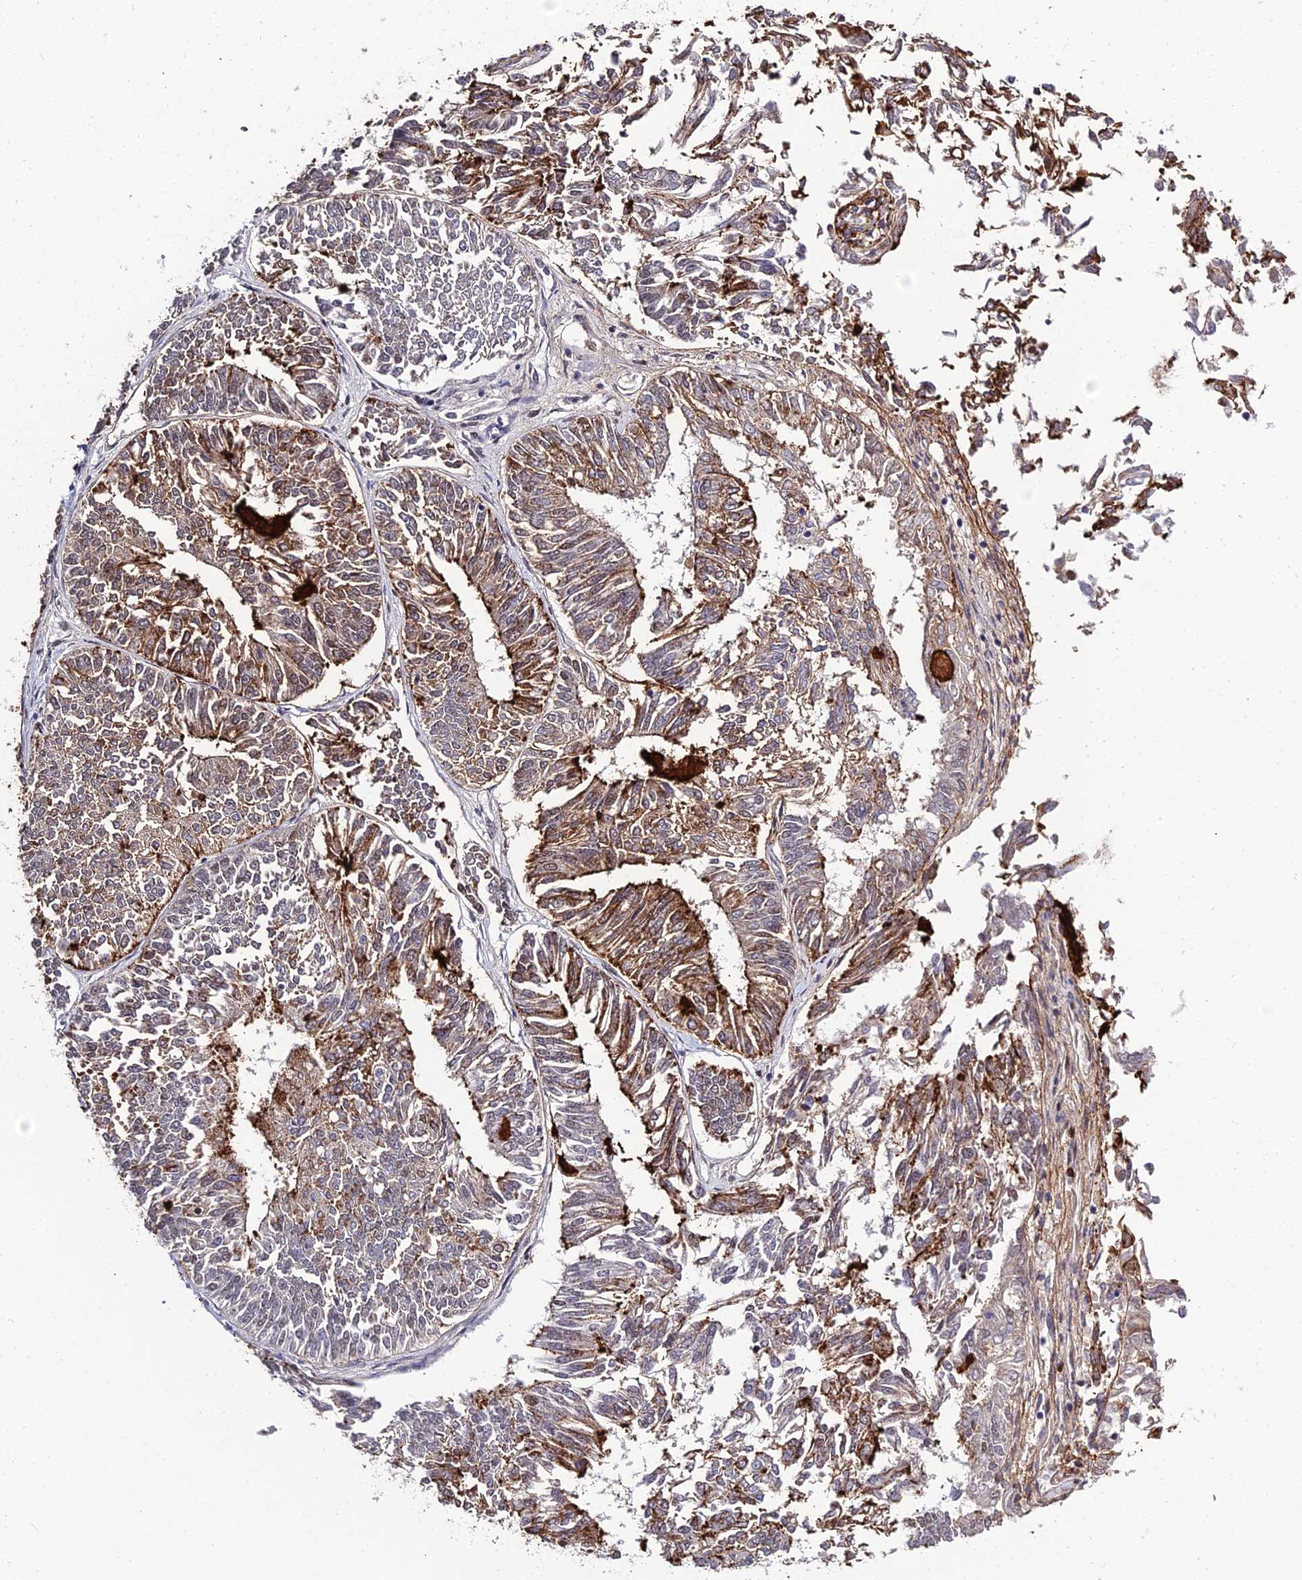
{"staining": {"intensity": "moderate", "quantity": "25%-75%", "location": "cytoplasmic/membranous"}, "tissue": "endometrial cancer", "cell_type": "Tumor cells", "image_type": "cancer", "snomed": [{"axis": "morphology", "description": "Adenocarcinoma, NOS"}, {"axis": "topography", "description": "Endometrium"}], "caption": "Endometrial cancer stained with a brown dye displays moderate cytoplasmic/membranous positive positivity in about 25%-75% of tumor cells.", "gene": "SYT15", "patient": {"sex": "female", "age": 58}}